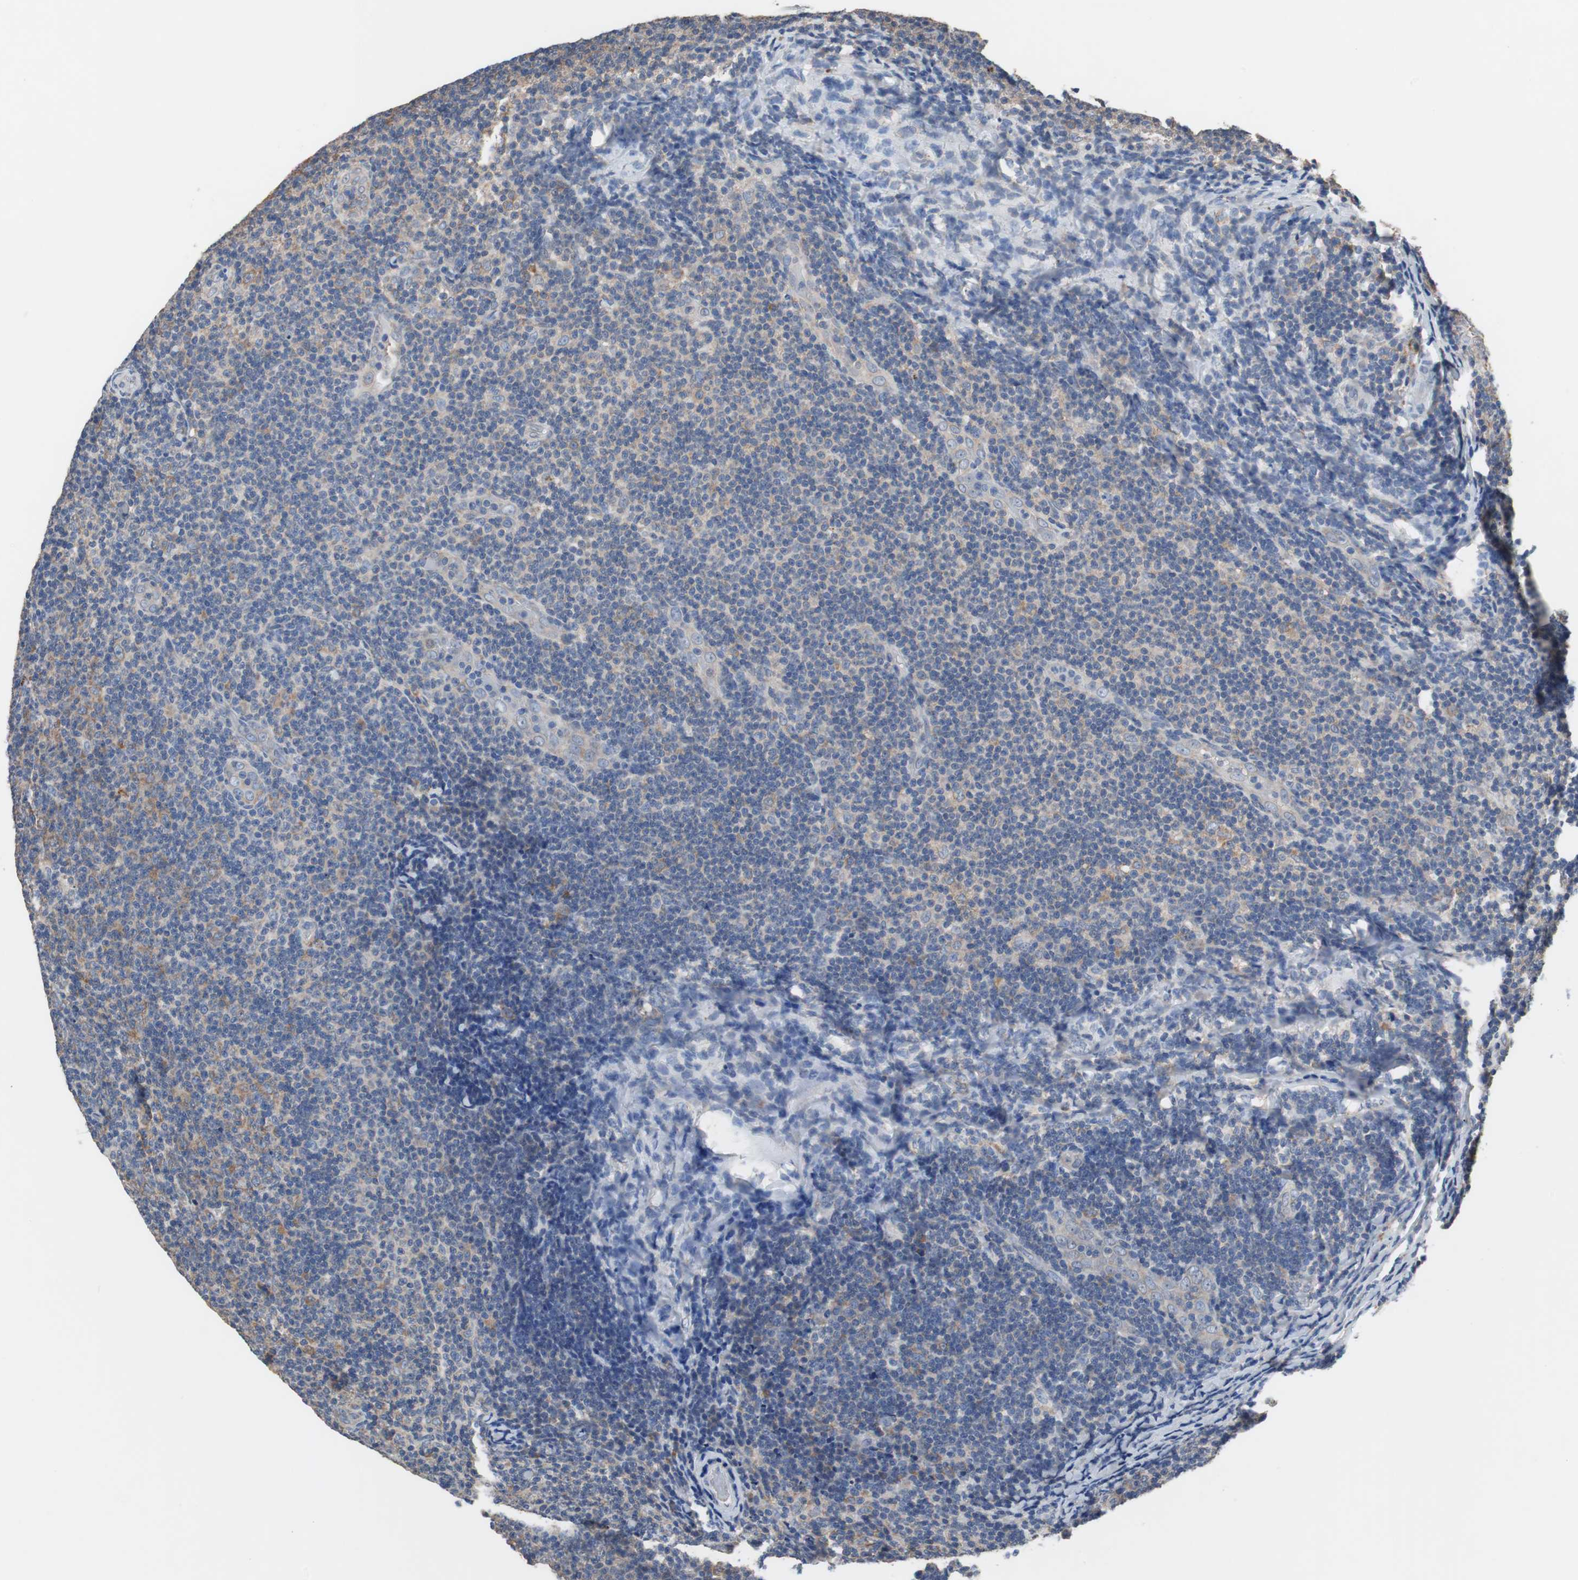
{"staining": {"intensity": "weak", "quantity": "25%-75%", "location": "cytoplasmic/membranous"}, "tissue": "lymphoma", "cell_type": "Tumor cells", "image_type": "cancer", "snomed": [{"axis": "morphology", "description": "Malignant lymphoma, non-Hodgkin's type, Low grade"}, {"axis": "topography", "description": "Lymph node"}], "caption": "Lymphoma was stained to show a protein in brown. There is low levels of weak cytoplasmic/membranous expression in approximately 25%-75% of tumor cells.", "gene": "USP10", "patient": {"sex": "male", "age": 83}}